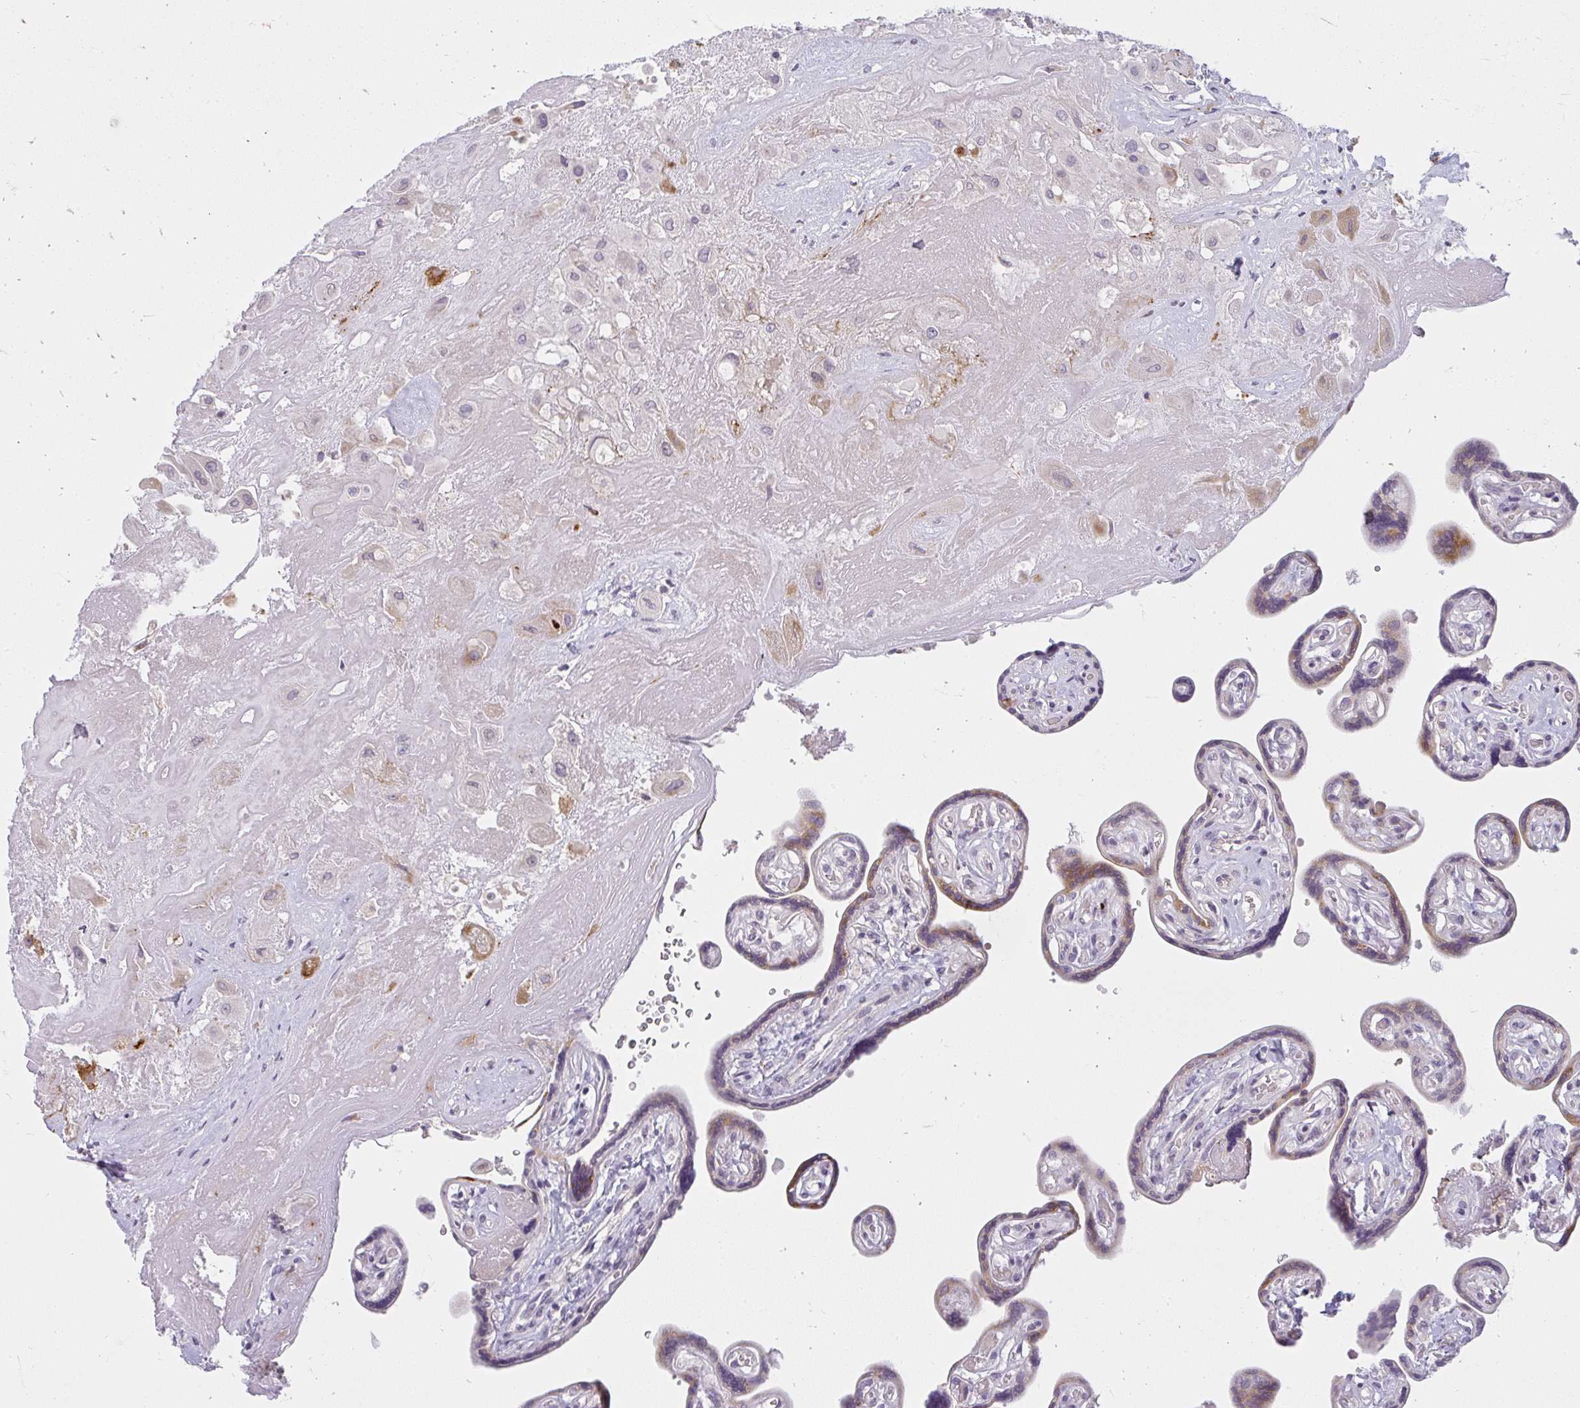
{"staining": {"intensity": "moderate", "quantity": "<25%", "location": "cytoplasmic/membranous"}, "tissue": "placenta", "cell_type": "Decidual cells", "image_type": "normal", "snomed": [{"axis": "morphology", "description": "Normal tissue, NOS"}, {"axis": "topography", "description": "Placenta"}], "caption": "The immunohistochemical stain shows moderate cytoplasmic/membranous expression in decidual cells of unremarkable placenta.", "gene": "ZFYVE26", "patient": {"sex": "female", "age": 32}}